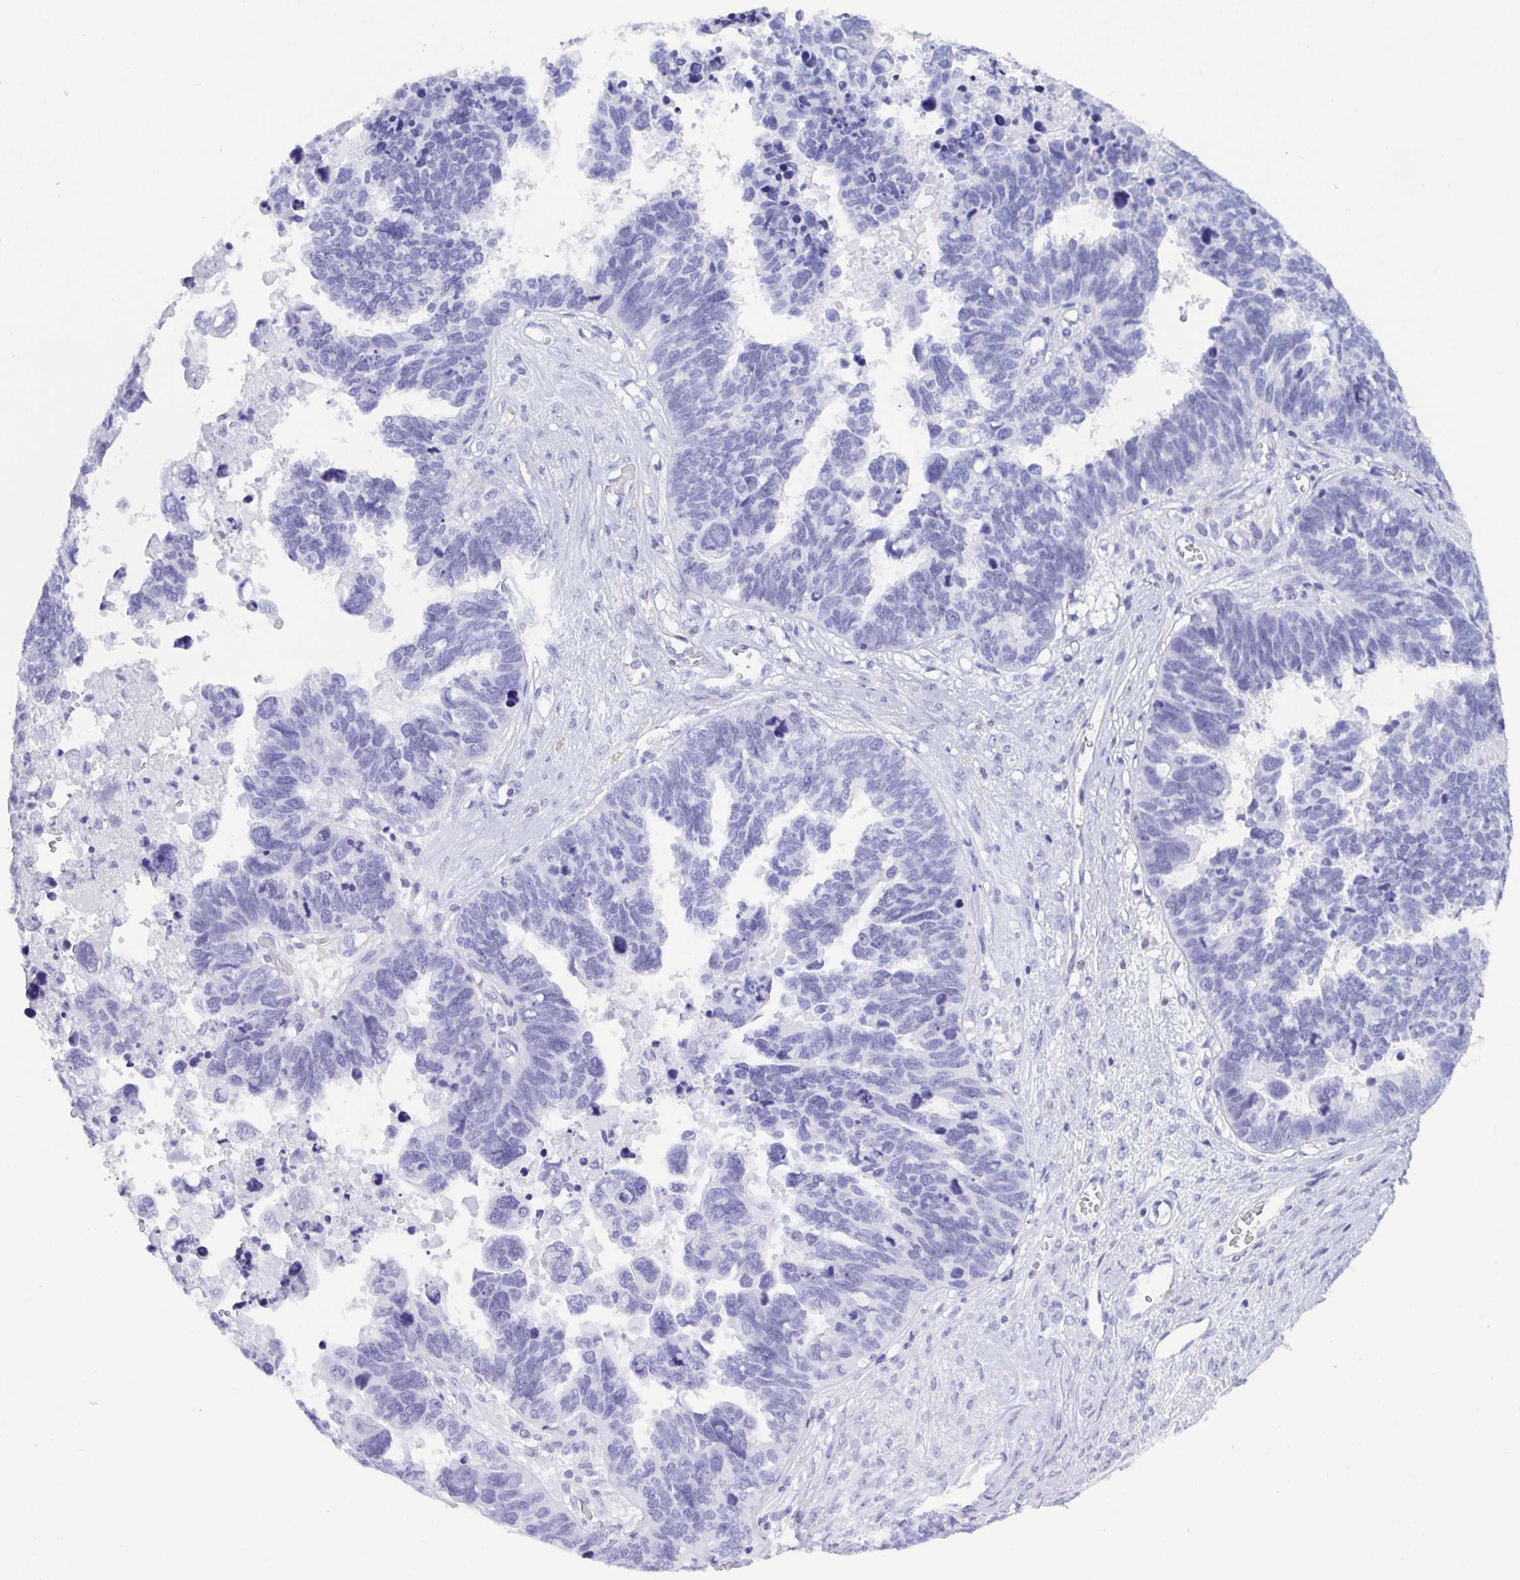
{"staining": {"intensity": "negative", "quantity": "none", "location": "none"}, "tissue": "ovarian cancer", "cell_type": "Tumor cells", "image_type": "cancer", "snomed": [{"axis": "morphology", "description": "Cystadenocarcinoma, serous, NOS"}, {"axis": "topography", "description": "Ovary"}], "caption": "Ovarian cancer was stained to show a protein in brown. There is no significant positivity in tumor cells.", "gene": "ZNF850", "patient": {"sex": "female", "age": 60}}